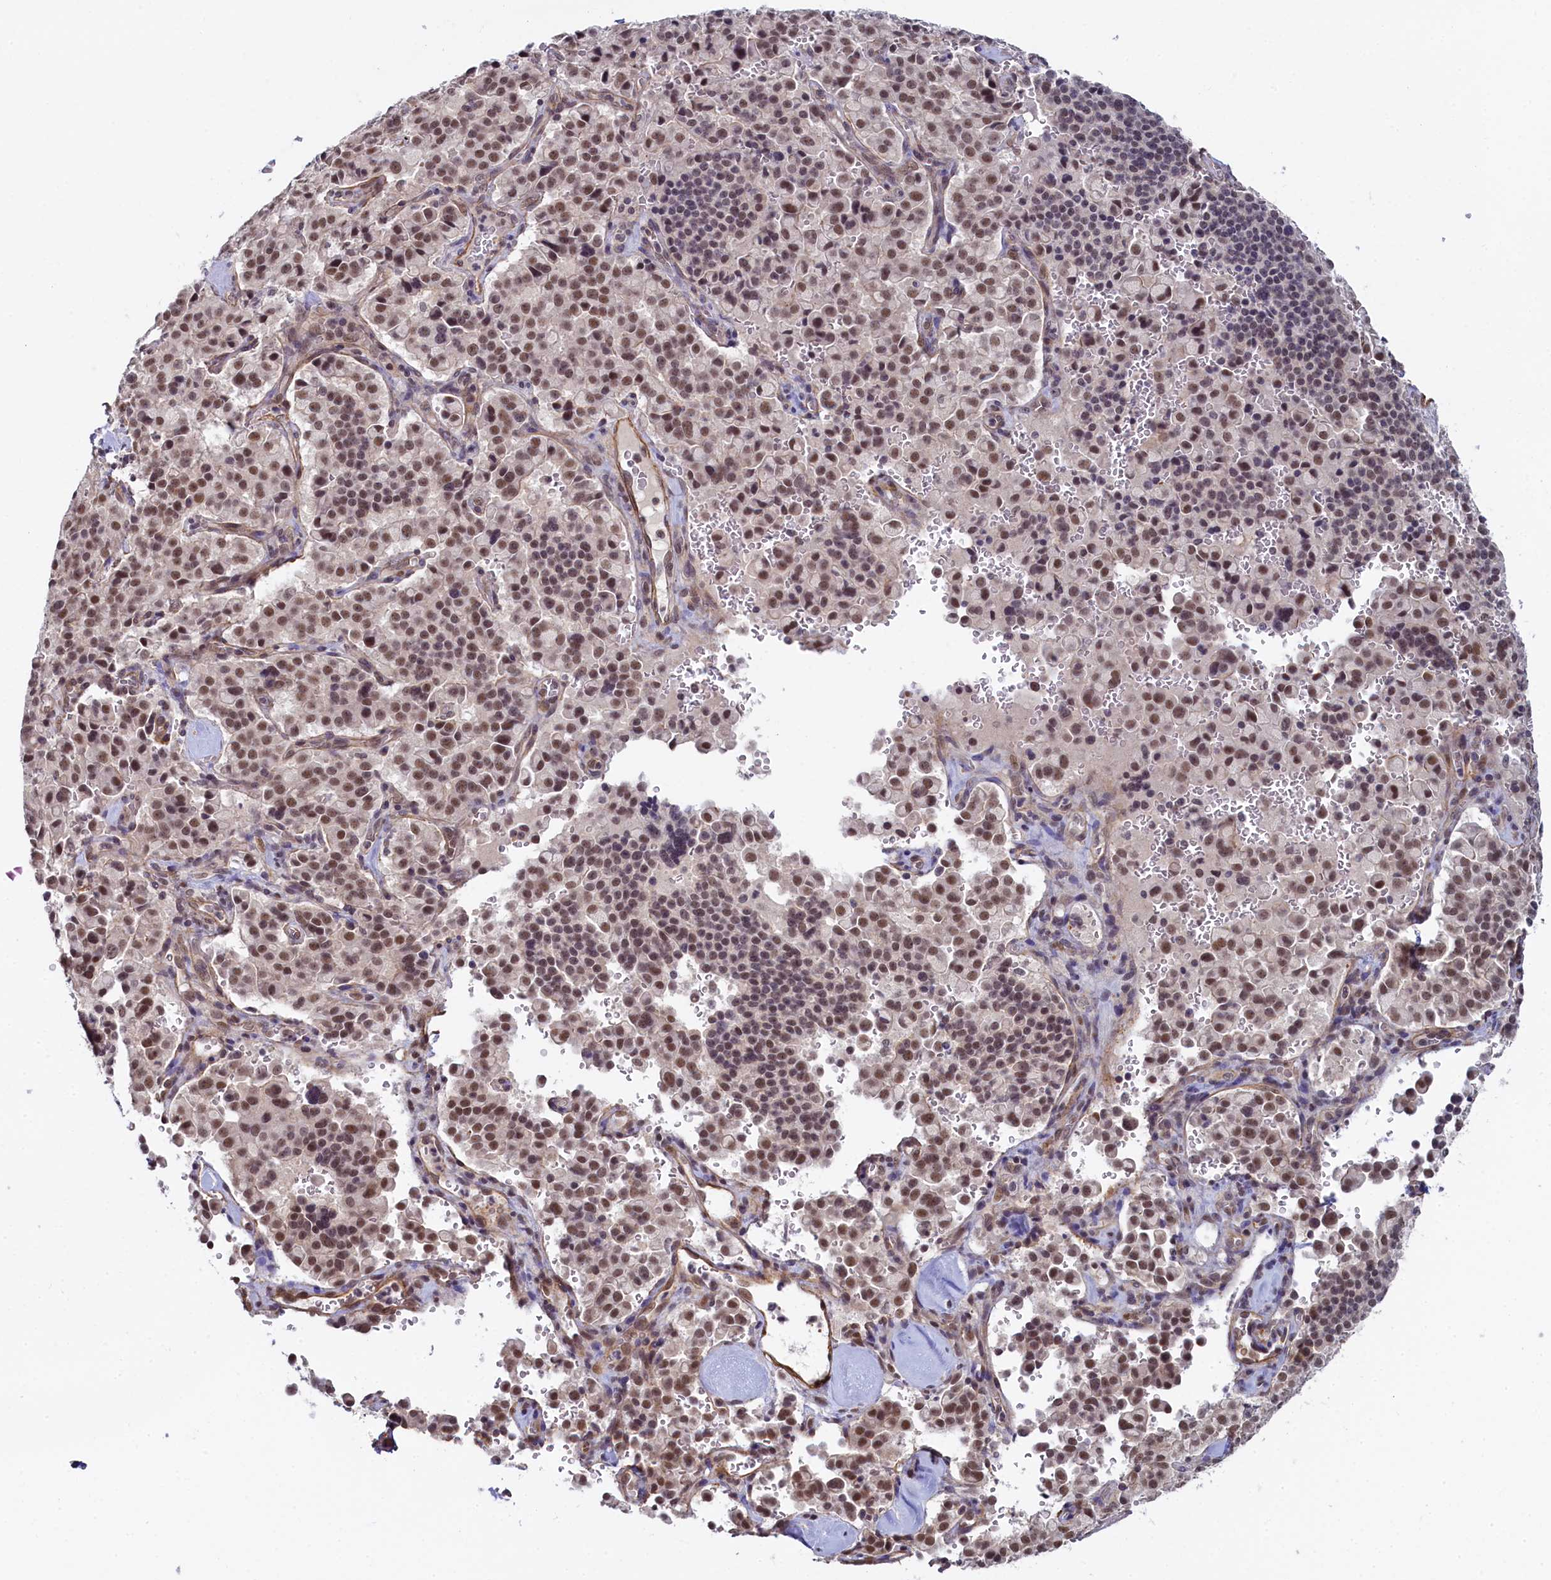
{"staining": {"intensity": "moderate", "quantity": ">75%", "location": "nuclear"}, "tissue": "pancreatic cancer", "cell_type": "Tumor cells", "image_type": "cancer", "snomed": [{"axis": "morphology", "description": "Adenocarcinoma, NOS"}, {"axis": "topography", "description": "Pancreas"}], "caption": "DAB immunohistochemical staining of adenocarcinoma (pancreatic) exhibits moderate nuclear protein positivity in about >75% of tumor cells.", "gene": "INTS14", "patient": {"sex": "male", "age": 65}}